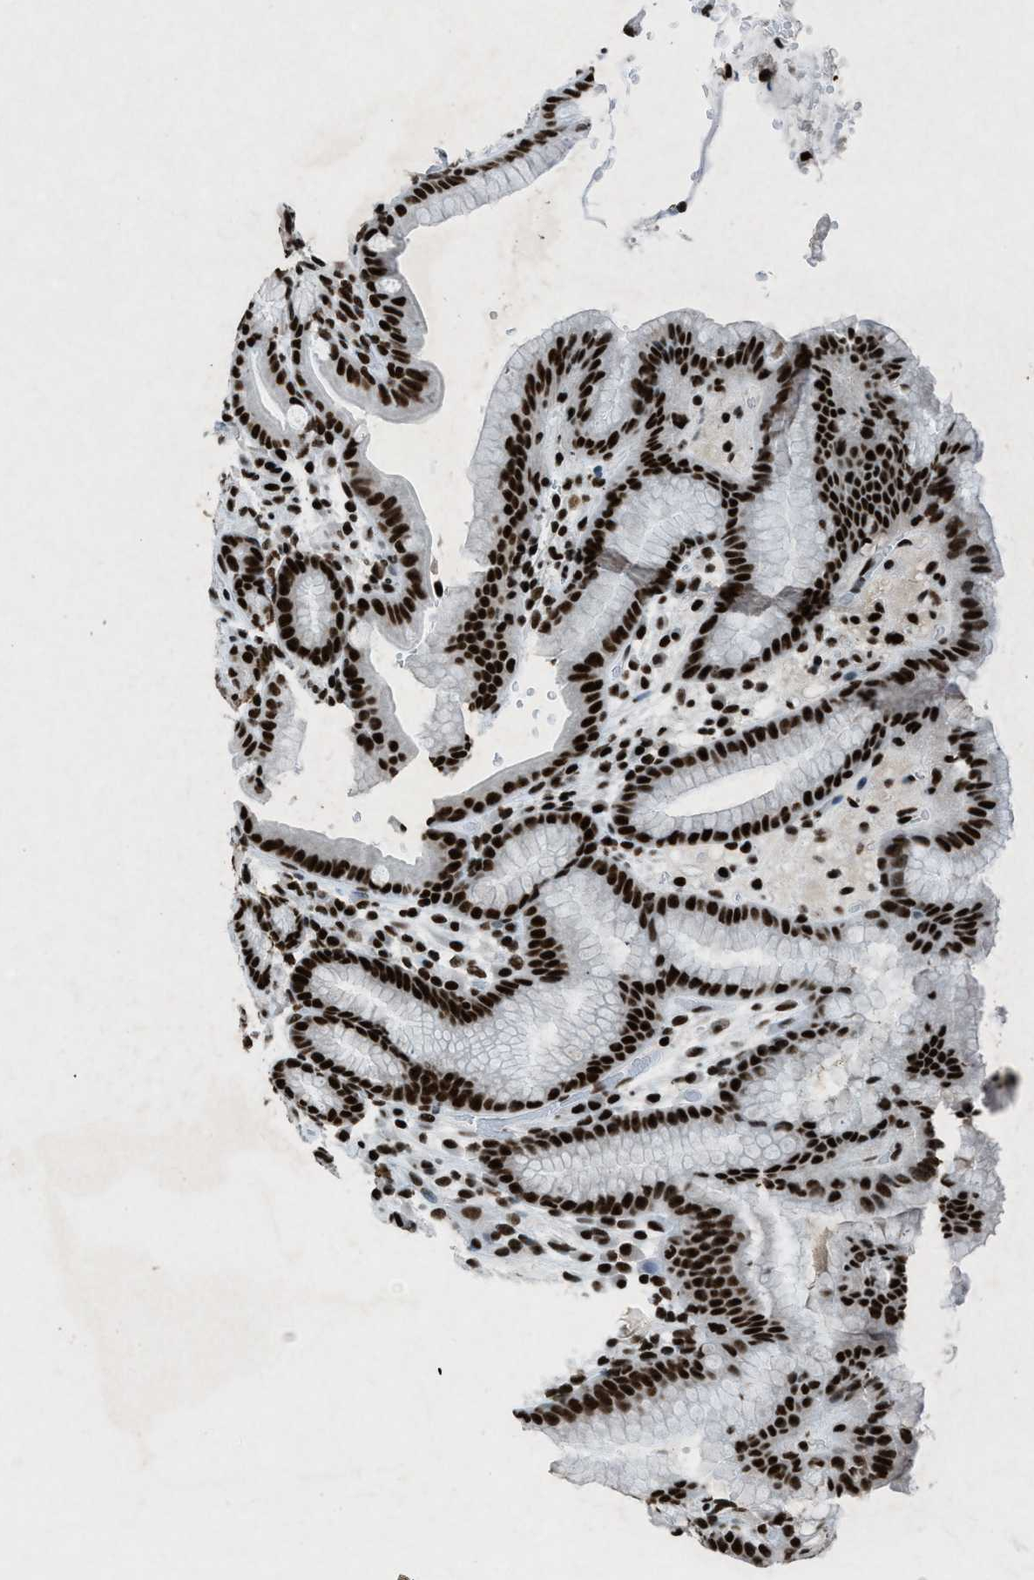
{"staining": {"intensity": "strong", "quantity": ">75%", "location": "nuclear"}, "tissue": "stomach", "cell_type": "Glandular cells", "image_type": "normal", "snomed": [{"axis": "morphology", "description": "Normal tissue, NOS"}, {"axis": "topography", "description": "Stomach, lower"}], "caption": "Protein staining displays strong nuclear expression in about >75% of glandular cells in benign stomach.", "gene": "NXF1", "patient": {"sex": "male", "age": 52}}